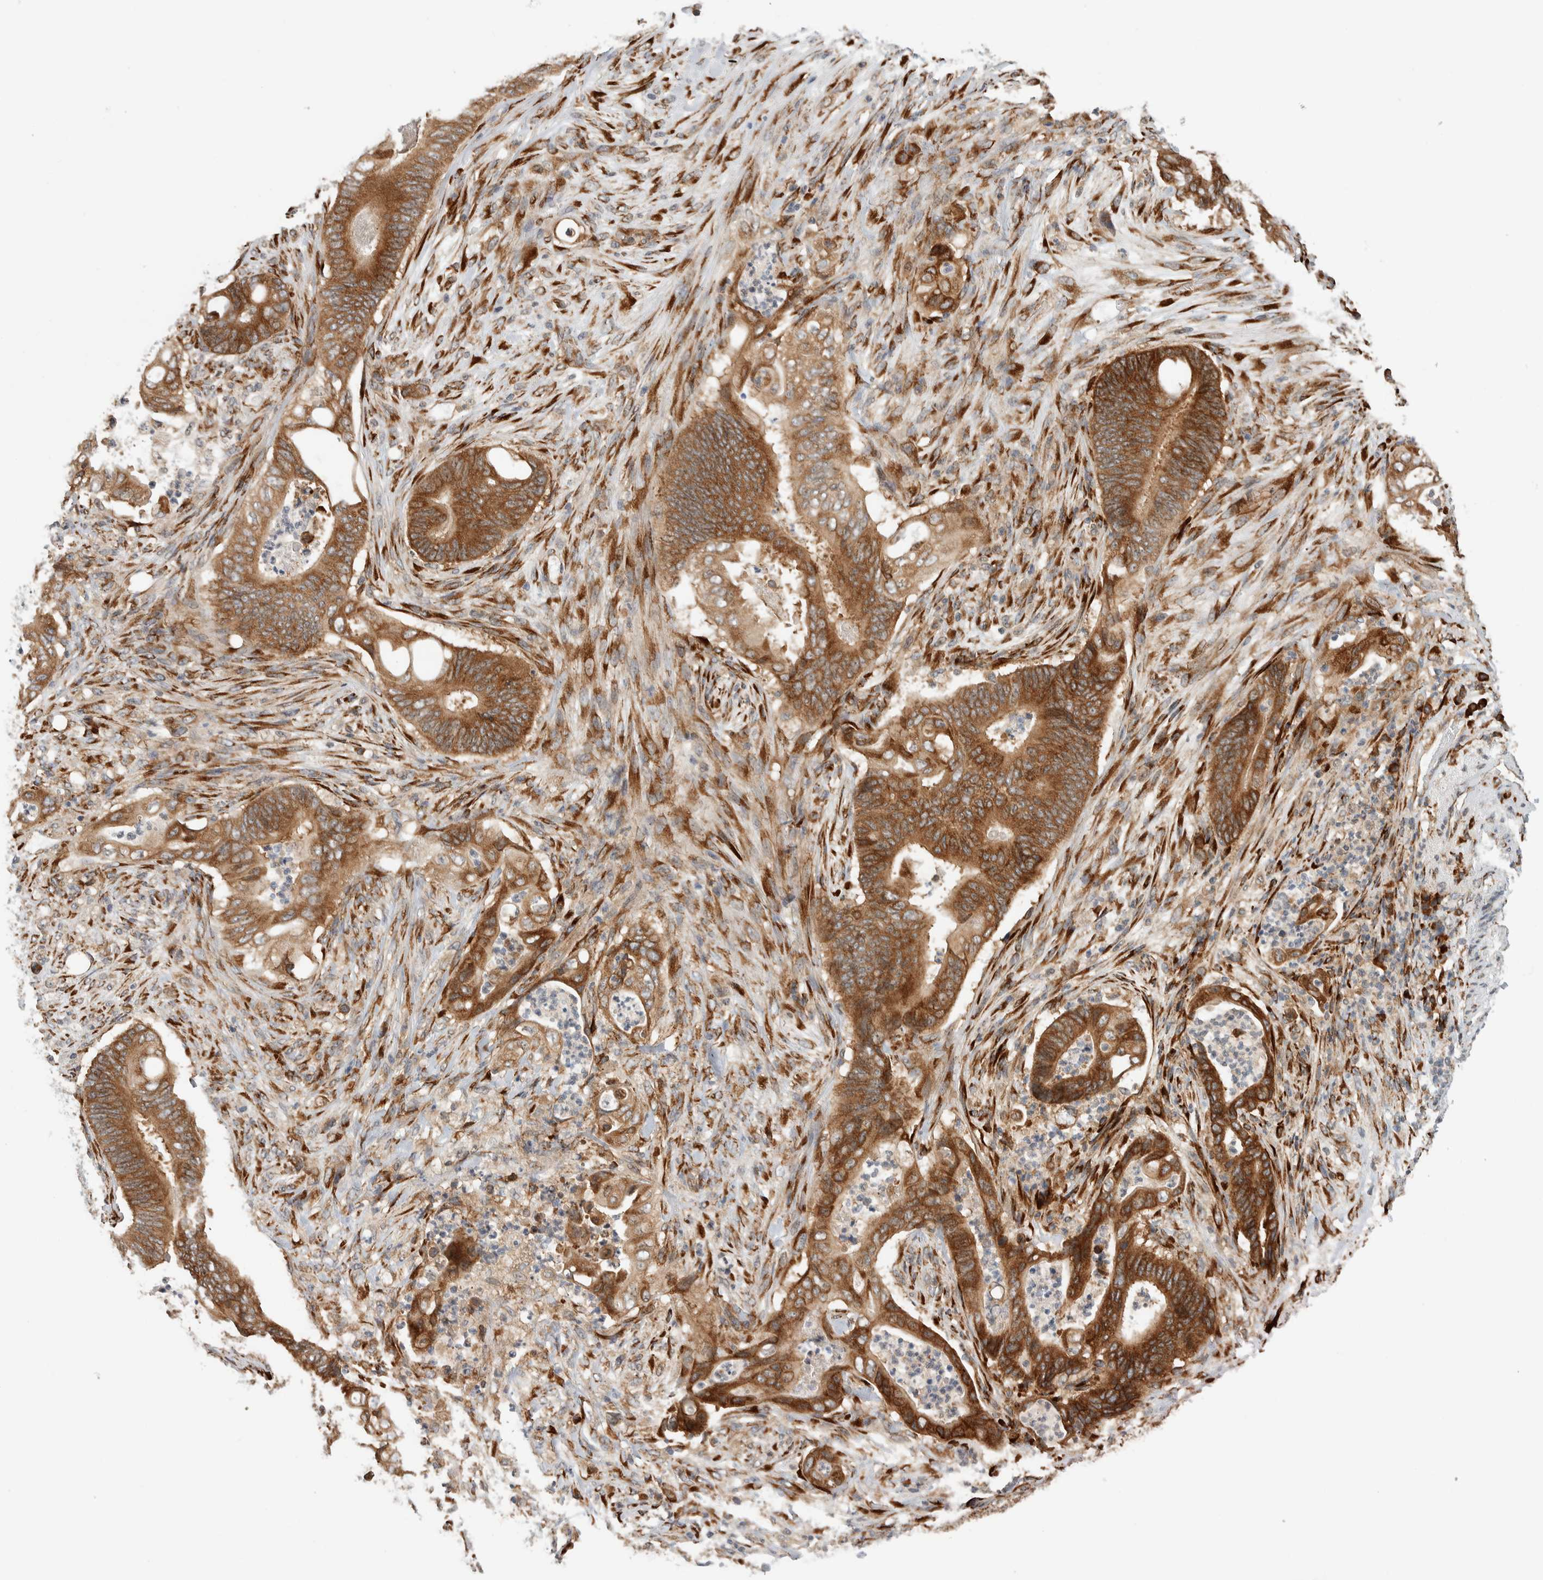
{"staining": {"intensity": "strong", "quantity": ">75%", "location": "cytoplasmic/membranous"}, "tissue": "stomach cancer", "cell_type": "Tumor cells", "image_type": "cancer", "snomed": [{"axis": "morphology", "description": "Adenocarcinoma, NOS"}, {"axis": "topography", "description": "Stomach"}], "caption": "Immunohistochemistry staining of stomach cancer (adenocarcinoma), which reveals high levels of strong cytoplasmic/membranous positivity in about >75% of tumor cells indicating strong cytoplasmic/membranous protein staining. The staining was performed using DAB (3,3'-diaminobenzidine) (brown) for protein detection and nuclei were counterstained in hematoxylin (blue).", "gene": "EIF3H", "patient": {"sex": "female", "age": 73}}